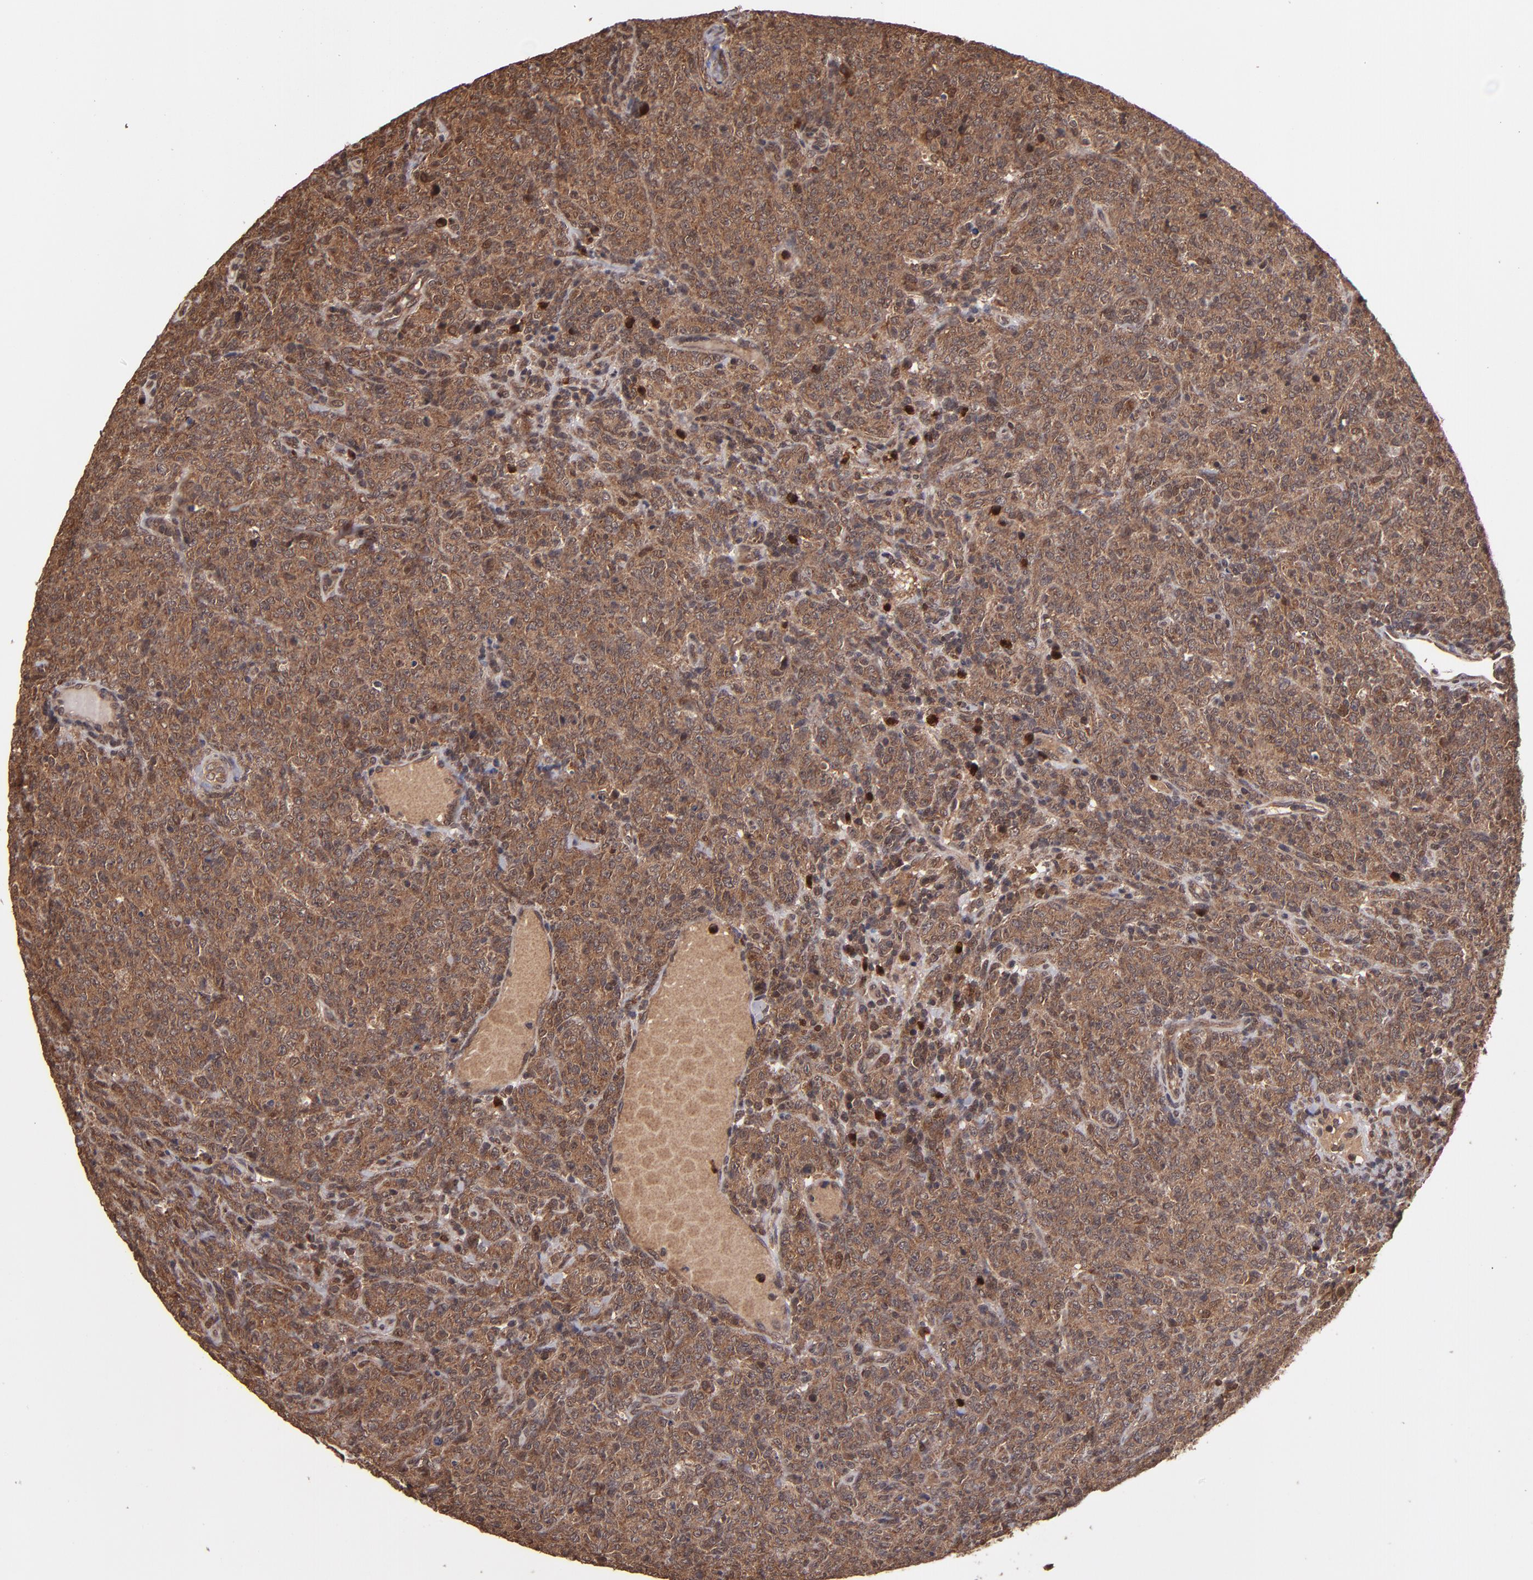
{"staining": {"intensity": "moderate", "quantity": ">75%", "location": "cytoplasmic/membranous"}, "tissue": "lymphoma", "cell_type": "Tumor cells", "image_type": "cancer", "snomed": [{"axis": "morphology", "description": "Malignant lymphoma, non-Hodgkin's type, High grade"}, {"axis": "topography", "description": "Tonsil"}], "caption": "Human lymphoma stained with a brown dye exhibits moderate cytoplasmic/membranous positive positivity in approximately >75% of tumor cells.", "gene": "NFE2L2", "patient": {"sex": "female", "age": 36}}